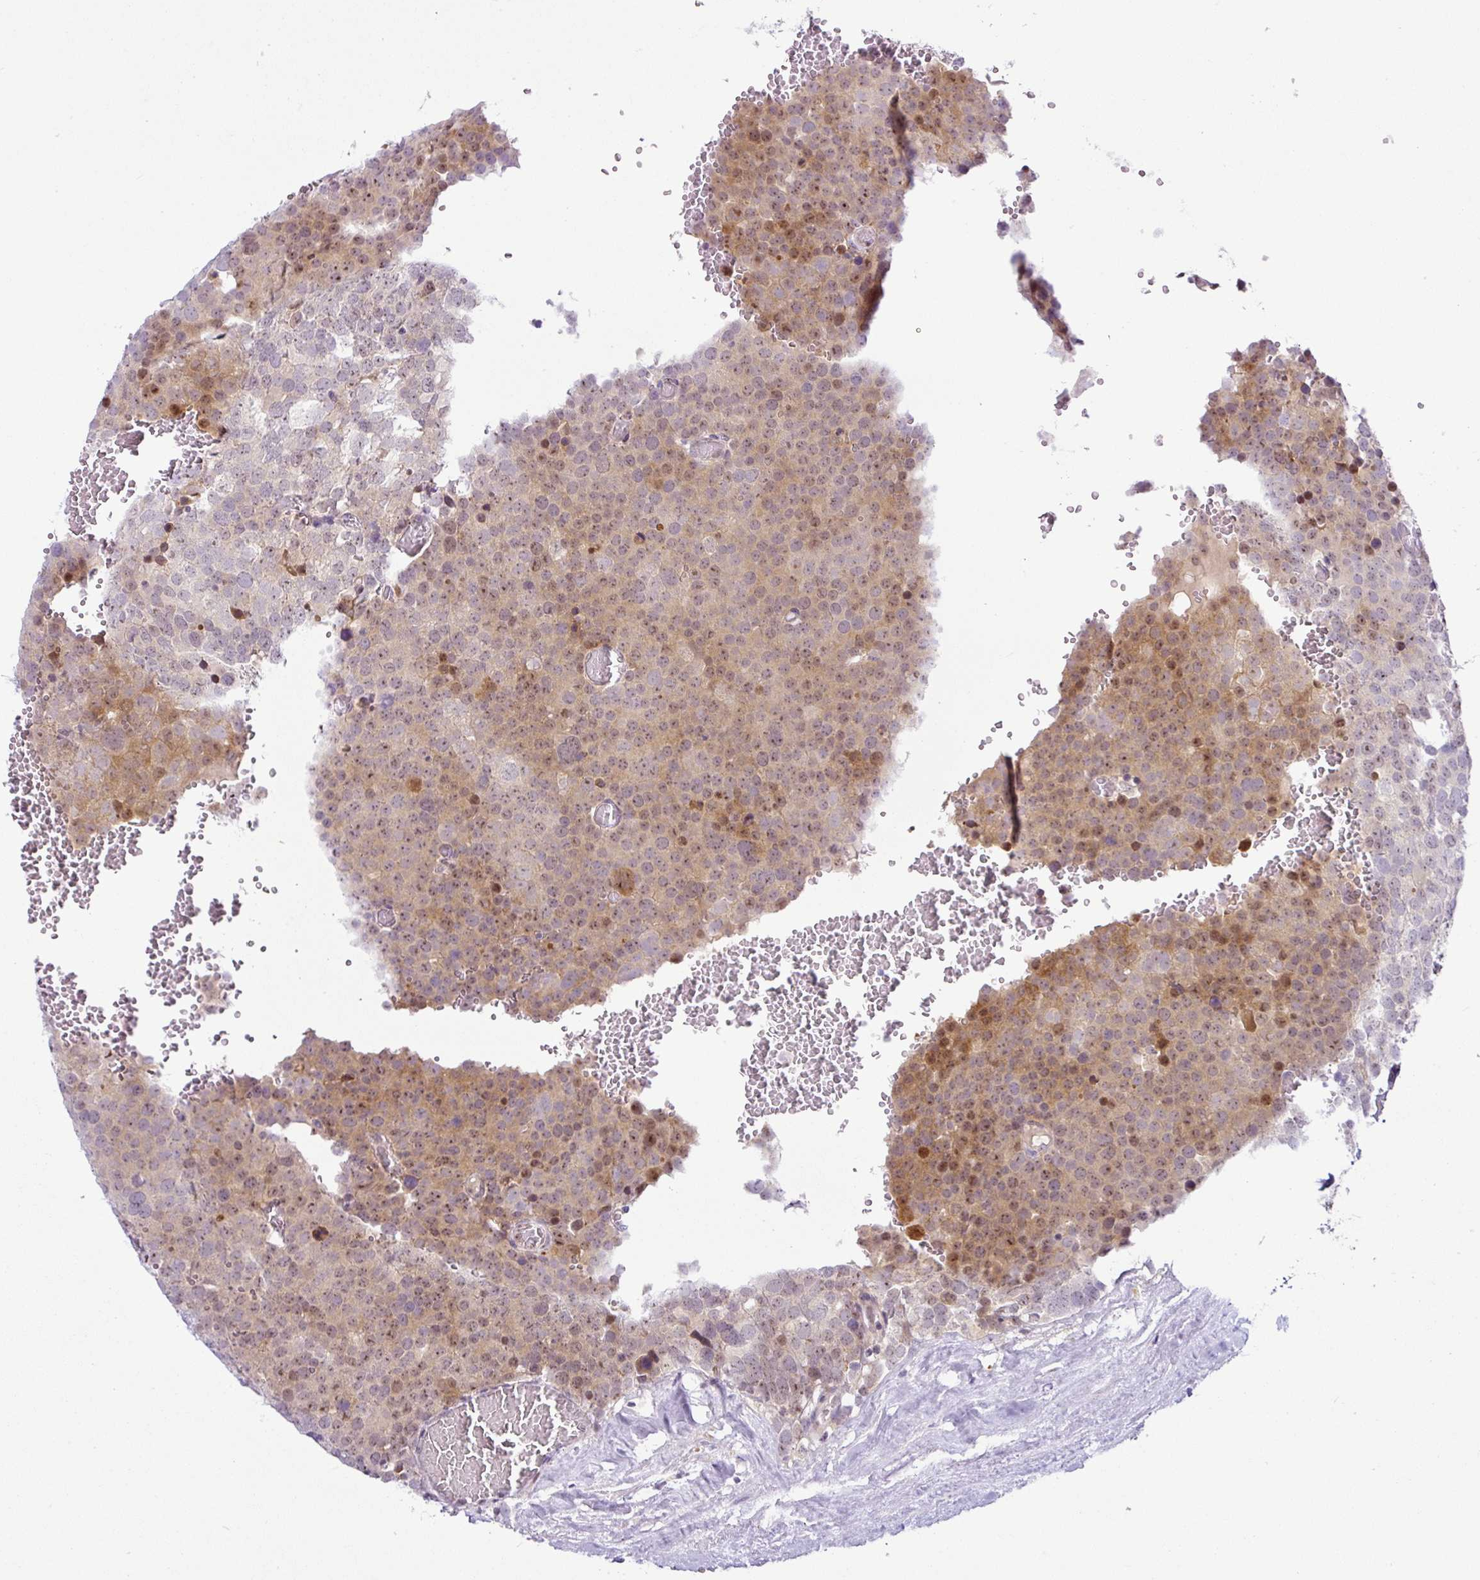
{"staining": {"intensity": "weak", "quantity": "25%-75%", "location": "cytoplasmic/membranous,nuclear"}, "tissue": "testis cancer", "cell_type": "Tumor cells", "image_type": "cancer", "snomed": [{"axis": "morphology", "description": "Seminoma, NOS"}, {"axis": "topography", "description": "Testis"}], "caption": "This image shows IHC staining of human testis cancer (seminoma), with low weak cytoplasmic/membranous and nuclear staining in approximately 25%-75% of tumor cells.", "gene": "NDUFB2", "patient": {"sex": "male", "age": 71}}